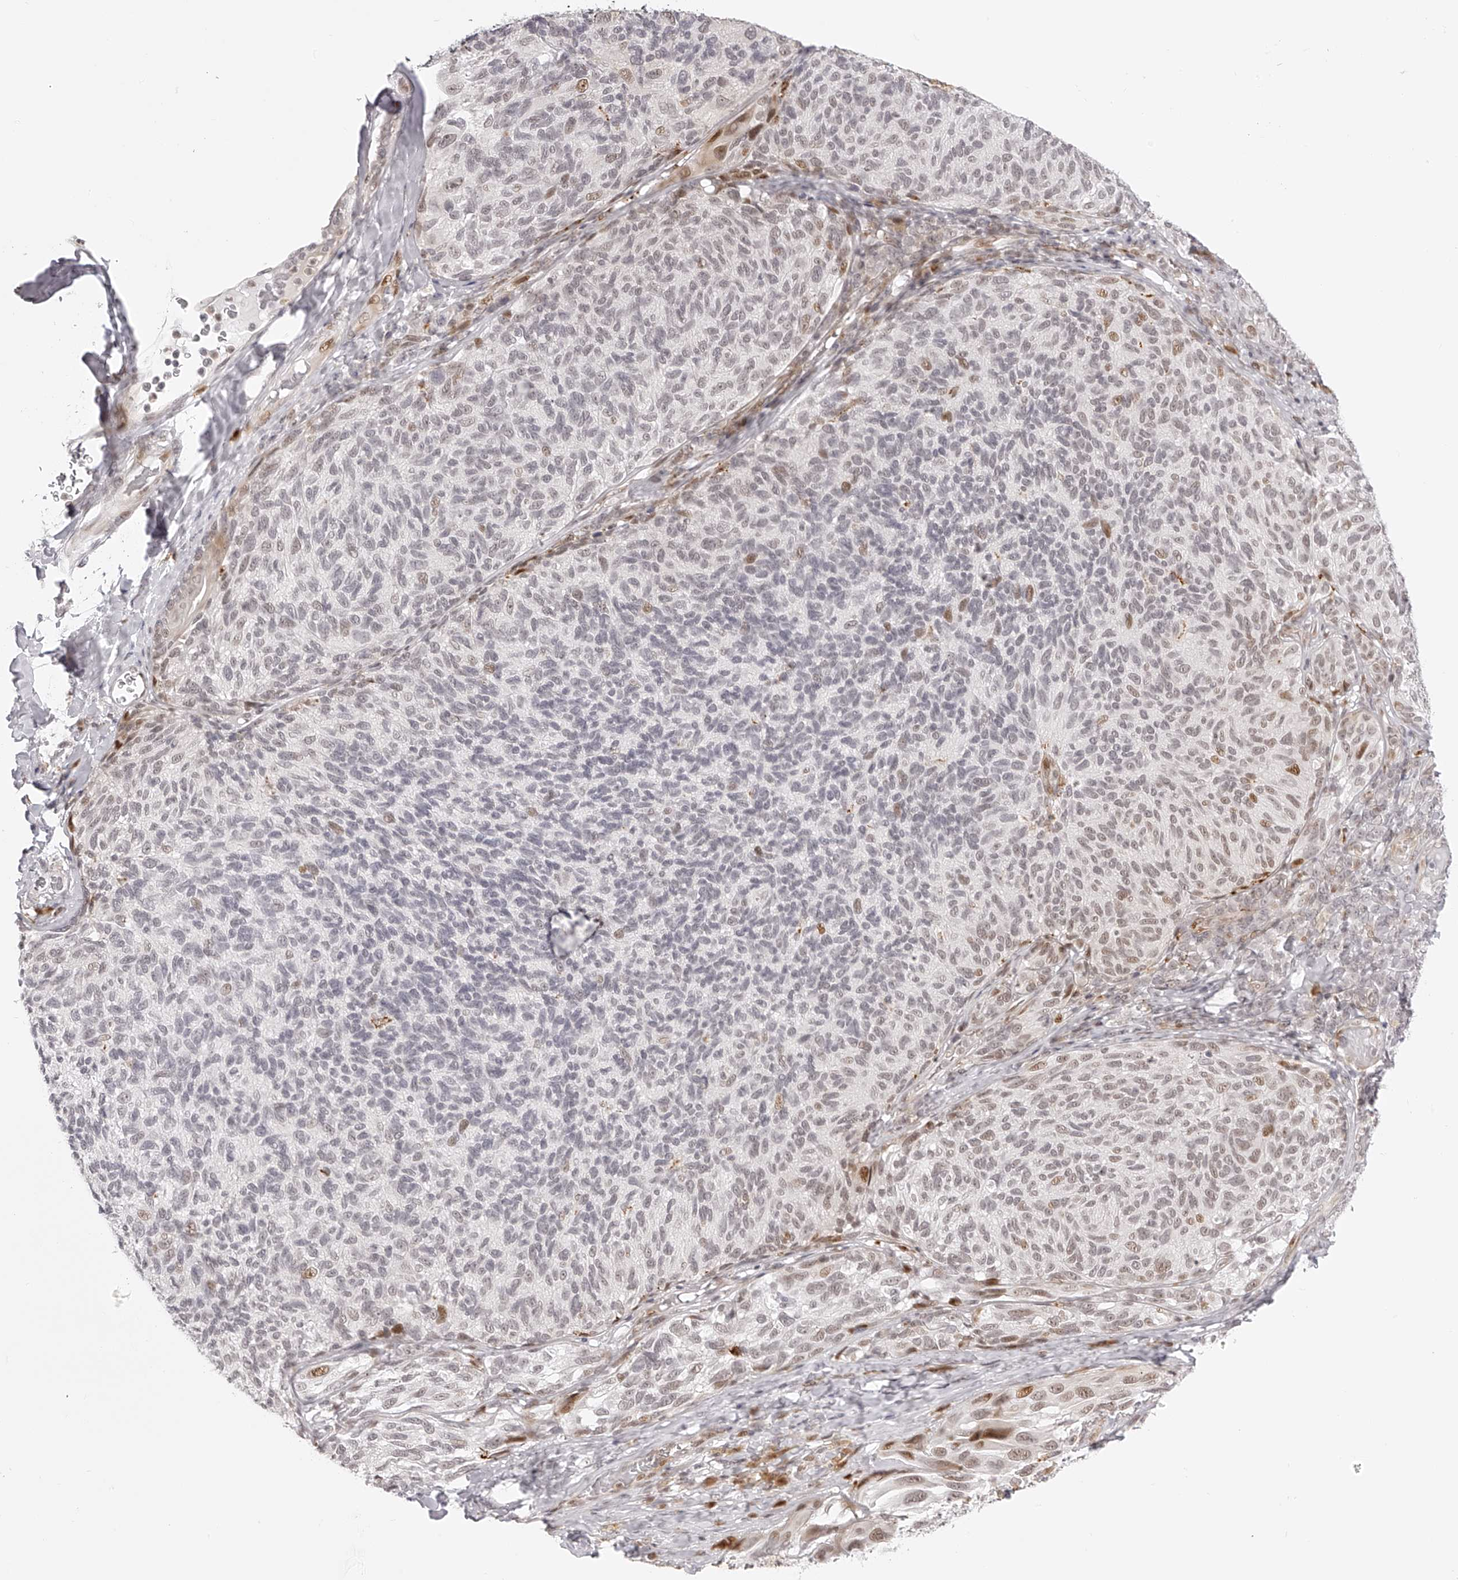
{"staining": {"intensity": "moderate", "quantity": "<25%", "location": "nuclear"}, "tissue": "melanoma", "cell_type": "Tumor cells", "image_type": "cancer", "snomed": [{"axis": "morphology", "description": "Malignant melanoma, NOS"}, {"axis": "topography", "description": "Skin"}], "caption": "DAB (3,3'-diaminobenzidine) immunohistochemical staining of human melanoma exhibits moderate nuclear protein expression in approximately <25% of tumor cells.", "gene": "PLEKHG1", "patient": {"sex": "female", "age": 73}}